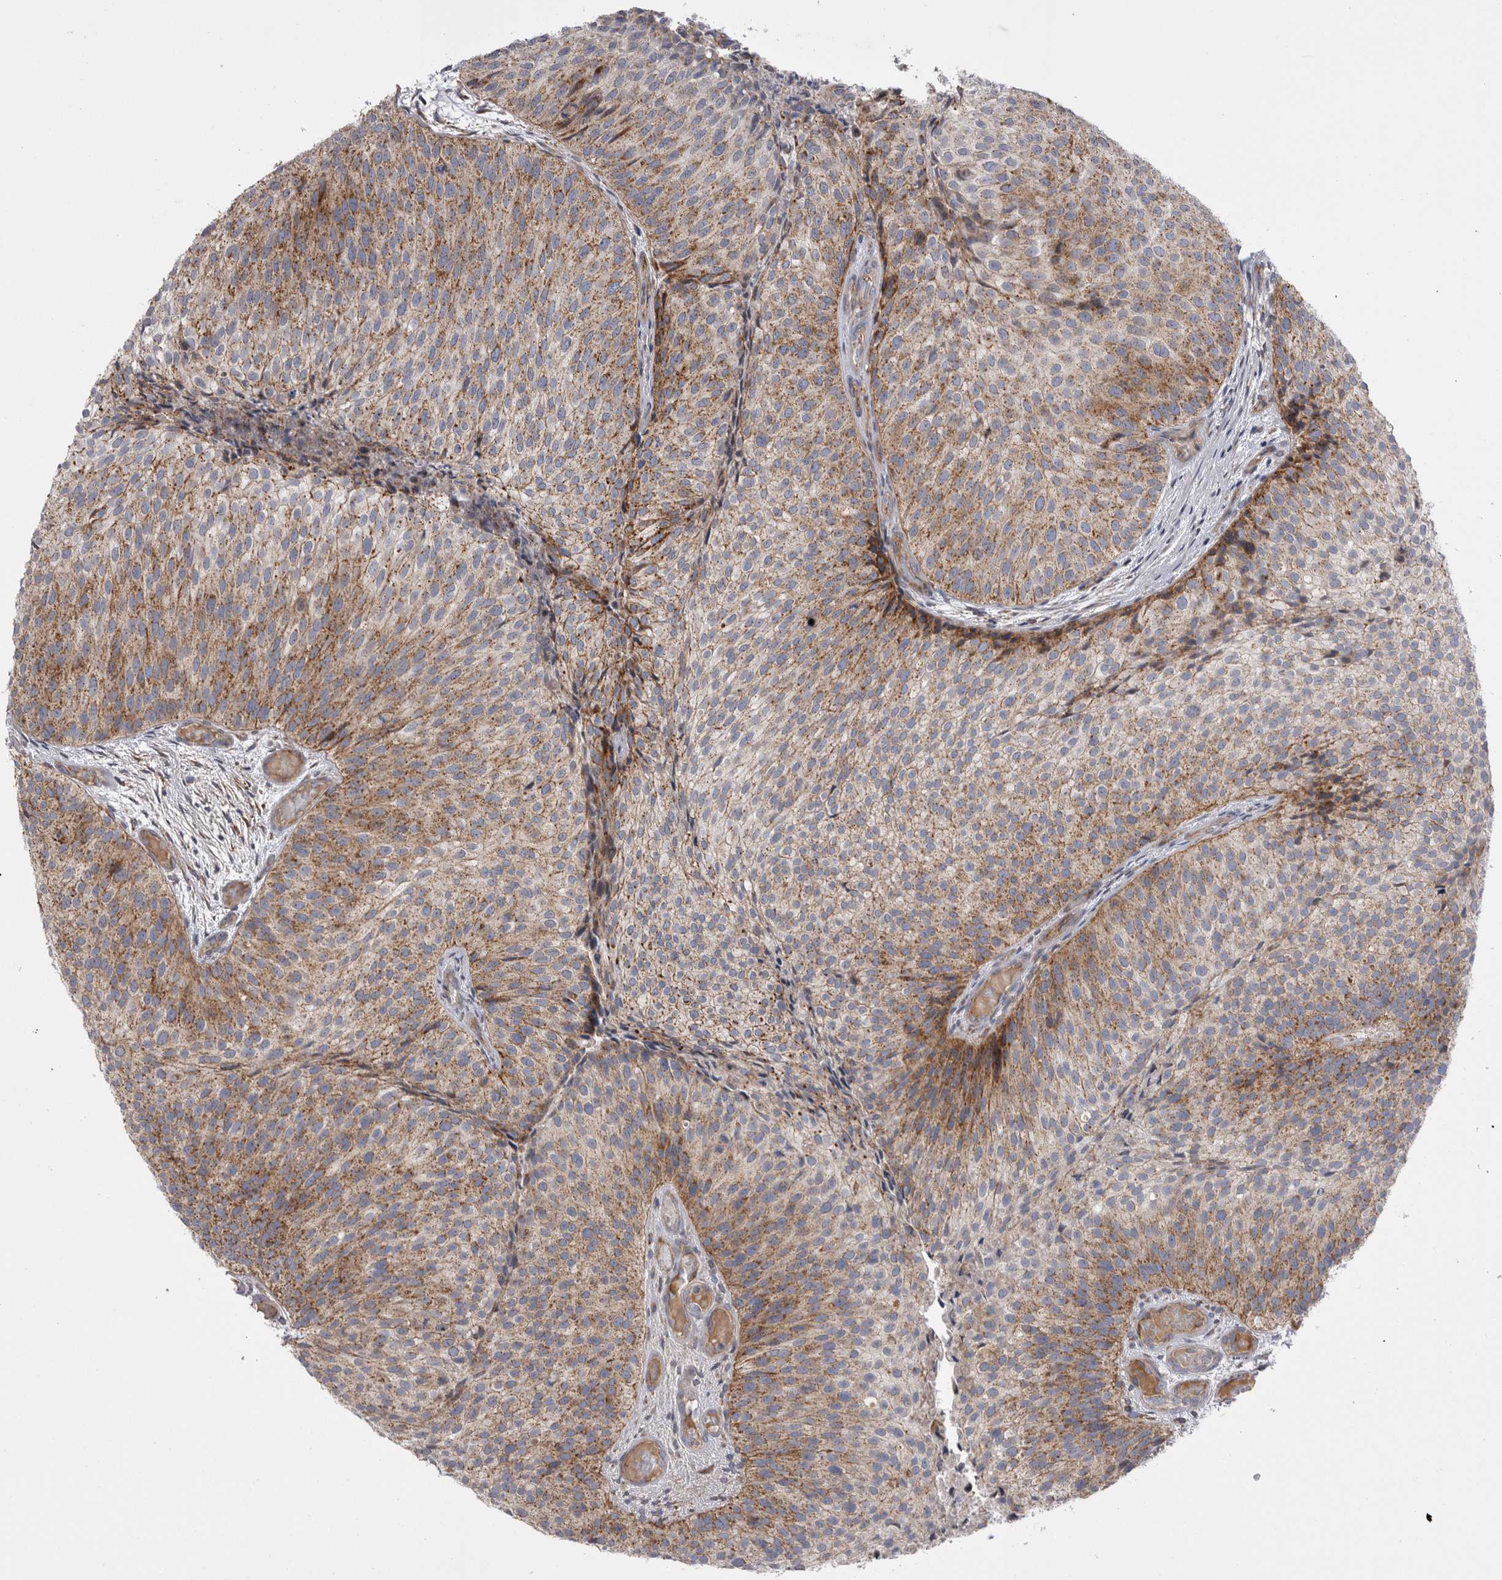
{"staining": {"intensity": "moderate", "quantity": ">75%", "location": "cytoplasmic/membranous"}, "tissue": "urothelial cancer", "cell_type": "Tumor cells", "image_type": "cancer", "snomed": [{"axis": "morphology", "description": "Urothelial carcinoma, Low grade"}, {"axis": "topography", "description": "Urinary bladder"}], "caption": "Immunohistochemical staining of urothelial cancer reveals medium levels of moderate cytoplasmic/membranous positivity in about >75% of tumor cells. (IHC, brightfield microscopy, high magnification).", "gene": "TSPOAP1", "patient": {"sex": "male", "age": 86}}